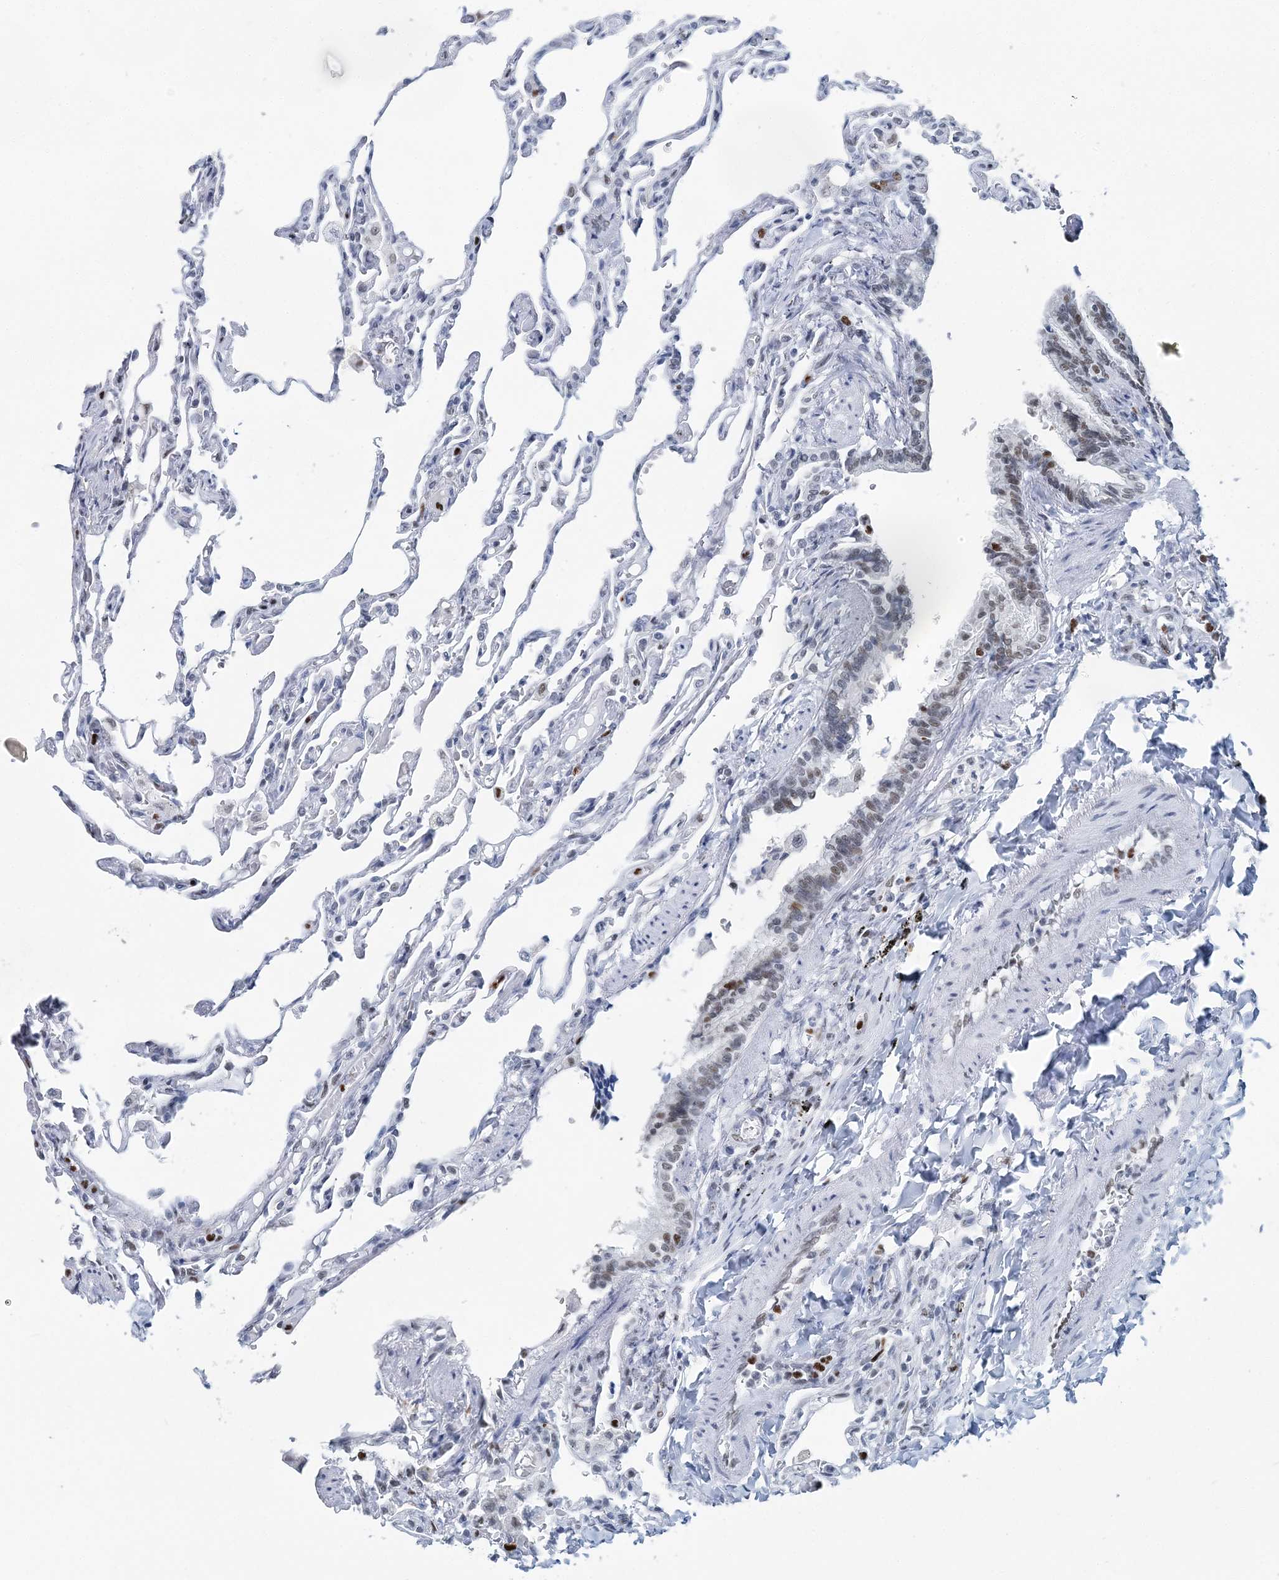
{"staining": {"intensity": "negative", "quantity": "none", "location": "none"}, "tissue": "lung", "cell_type": "Alveolar cells", "image_type": "normal", "snomed": [{"axis": "morphology", "description": "Normal tissue, NOS"}, {"axis": "topography", "description": "Lung"}], "caption": "This image is of normal lung stained with immunohistochemistry to label a protein in brown with the nuclei are counter-stained blue. There is no positivity in alveolar cells.", "gene": "HAT1", "patient": {"sex": "male", "age": 21}}